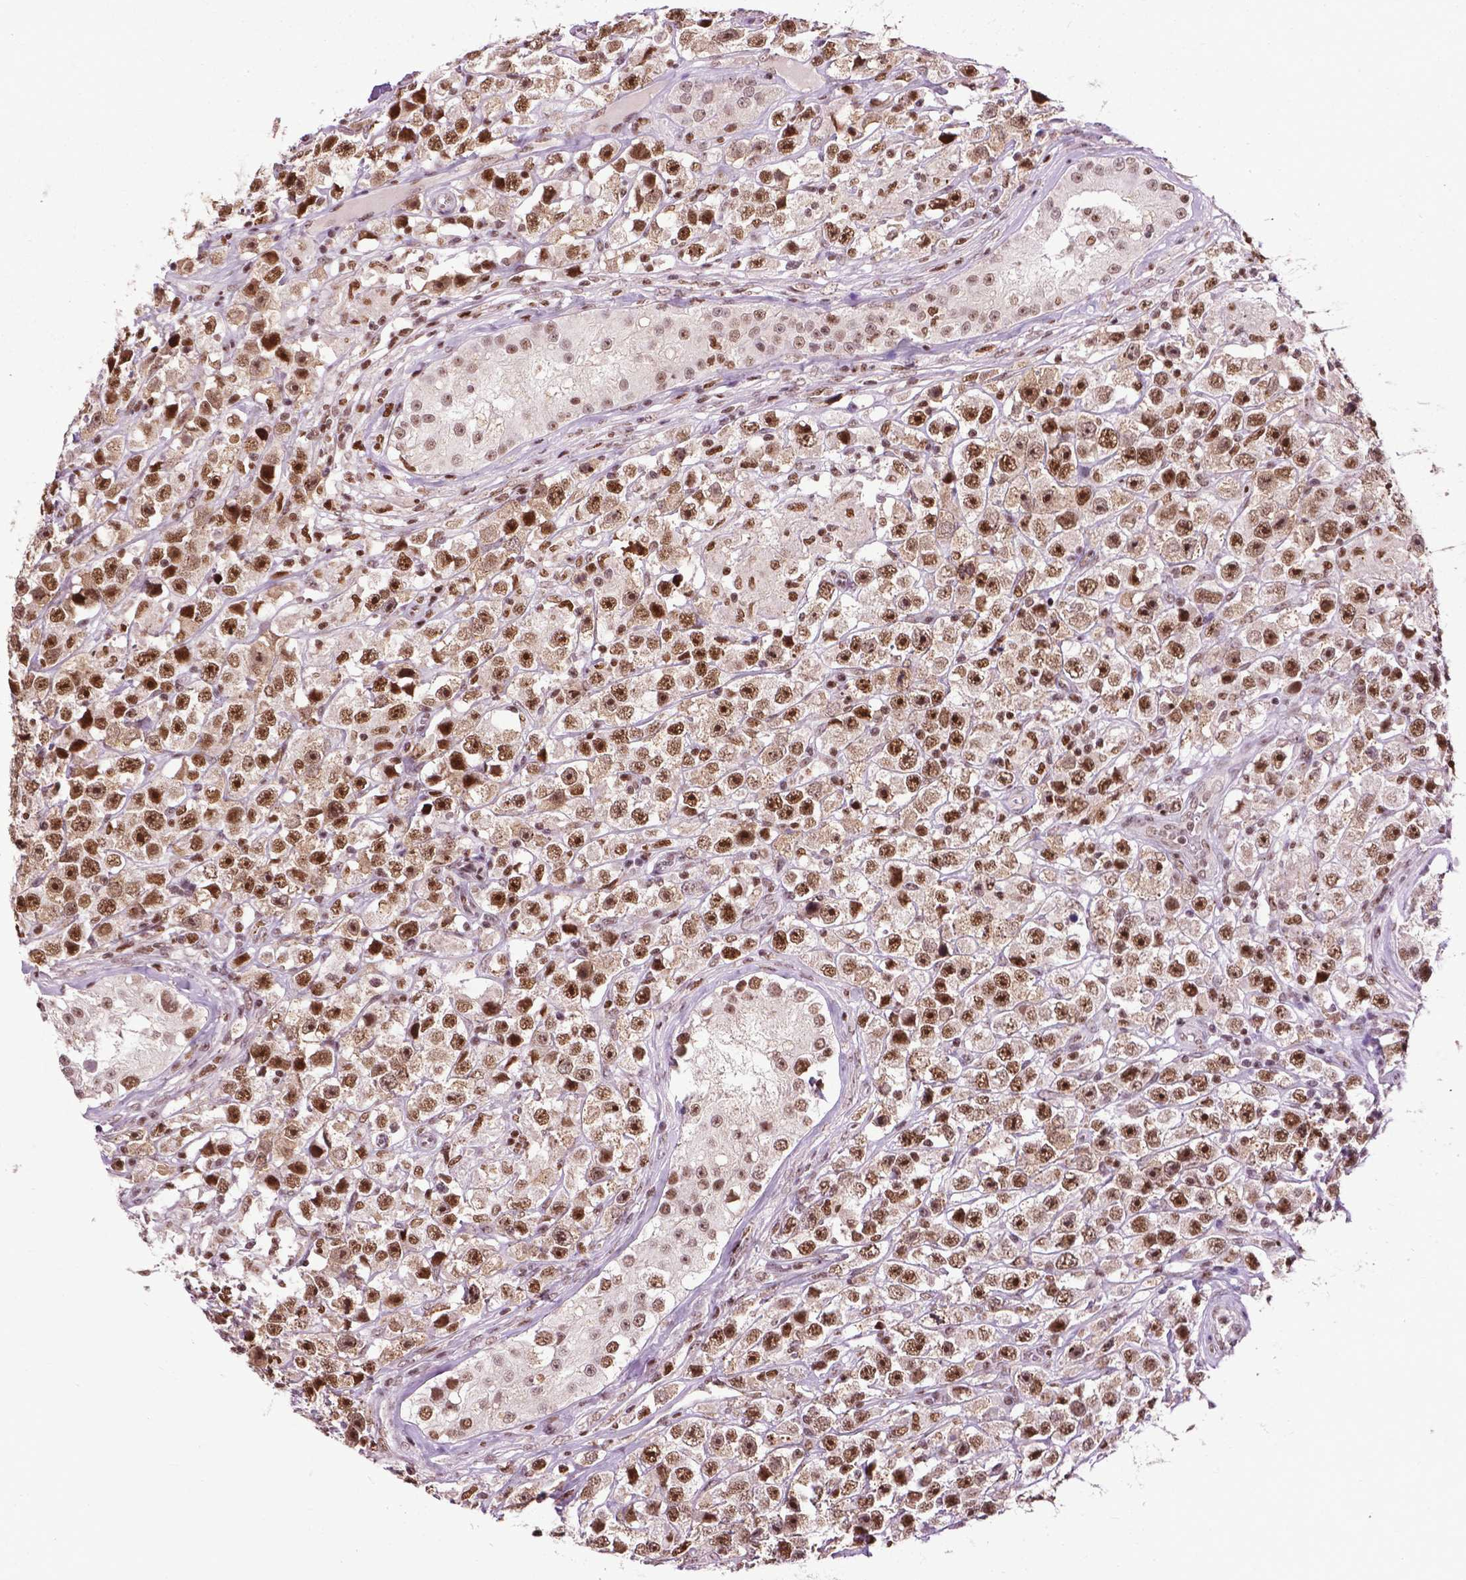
{"staining": {"intensity": "moderate", "quantity": ">75%", "location": "nuclear"}, "tissue": "testis cancer", "cell_type": "Tumor cells", "image_type": "cancer", "snomed": [{"axis": "morphology", "description": "Seminoma, NOS"}, {"axis": "topography", "description": "Testis"}], "caption": "Brown immunohistochemical staining in human testis seminoma exhibits moderate nuclear expression in approximately >75% of tumor cells. Nuclei are stained in blue.", "gene": "EAF1", "patient": {"sex": "male", "age": 45}}